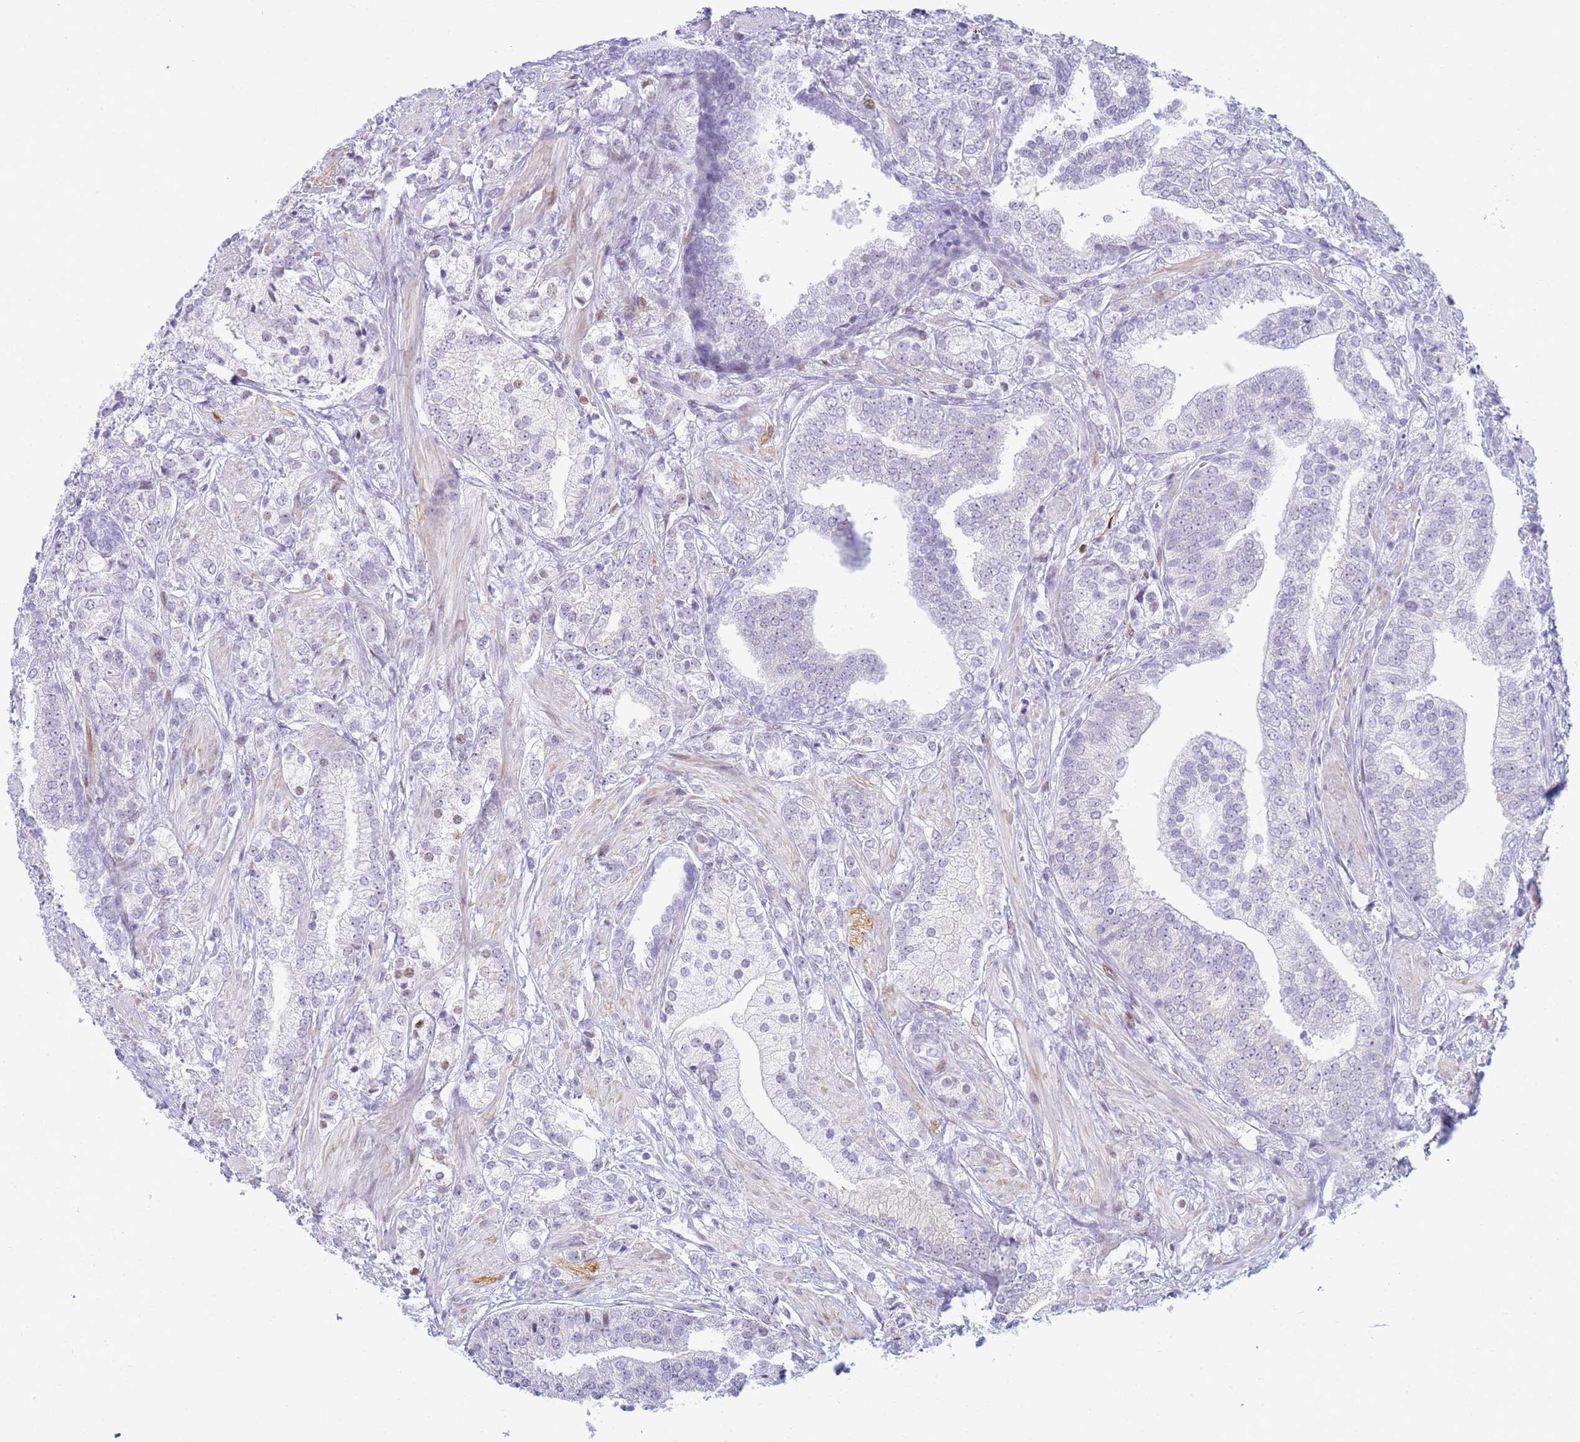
{"staining": {"intensity": "negative", "quantity": "none", "location": "none"}, "tissue": "prostate cancer", "cell_type": "Tumor cells", "image_type": "cancer", "snomed": [{"axis": "morphology", "description": "Adenocarcinoma, High grade"}, {"axis": "topography", "description": "Prostate"}], "caption": "A photomicrograph of human prostate cancer (adenocarcinoma (high-grade)) is negative for staining in tumor cells. (Immunohistochemistry (ihc), brightfield microscopy, high magnification).", "gene": "SNX20", "patient": {"sex": "male", "age": 50}}